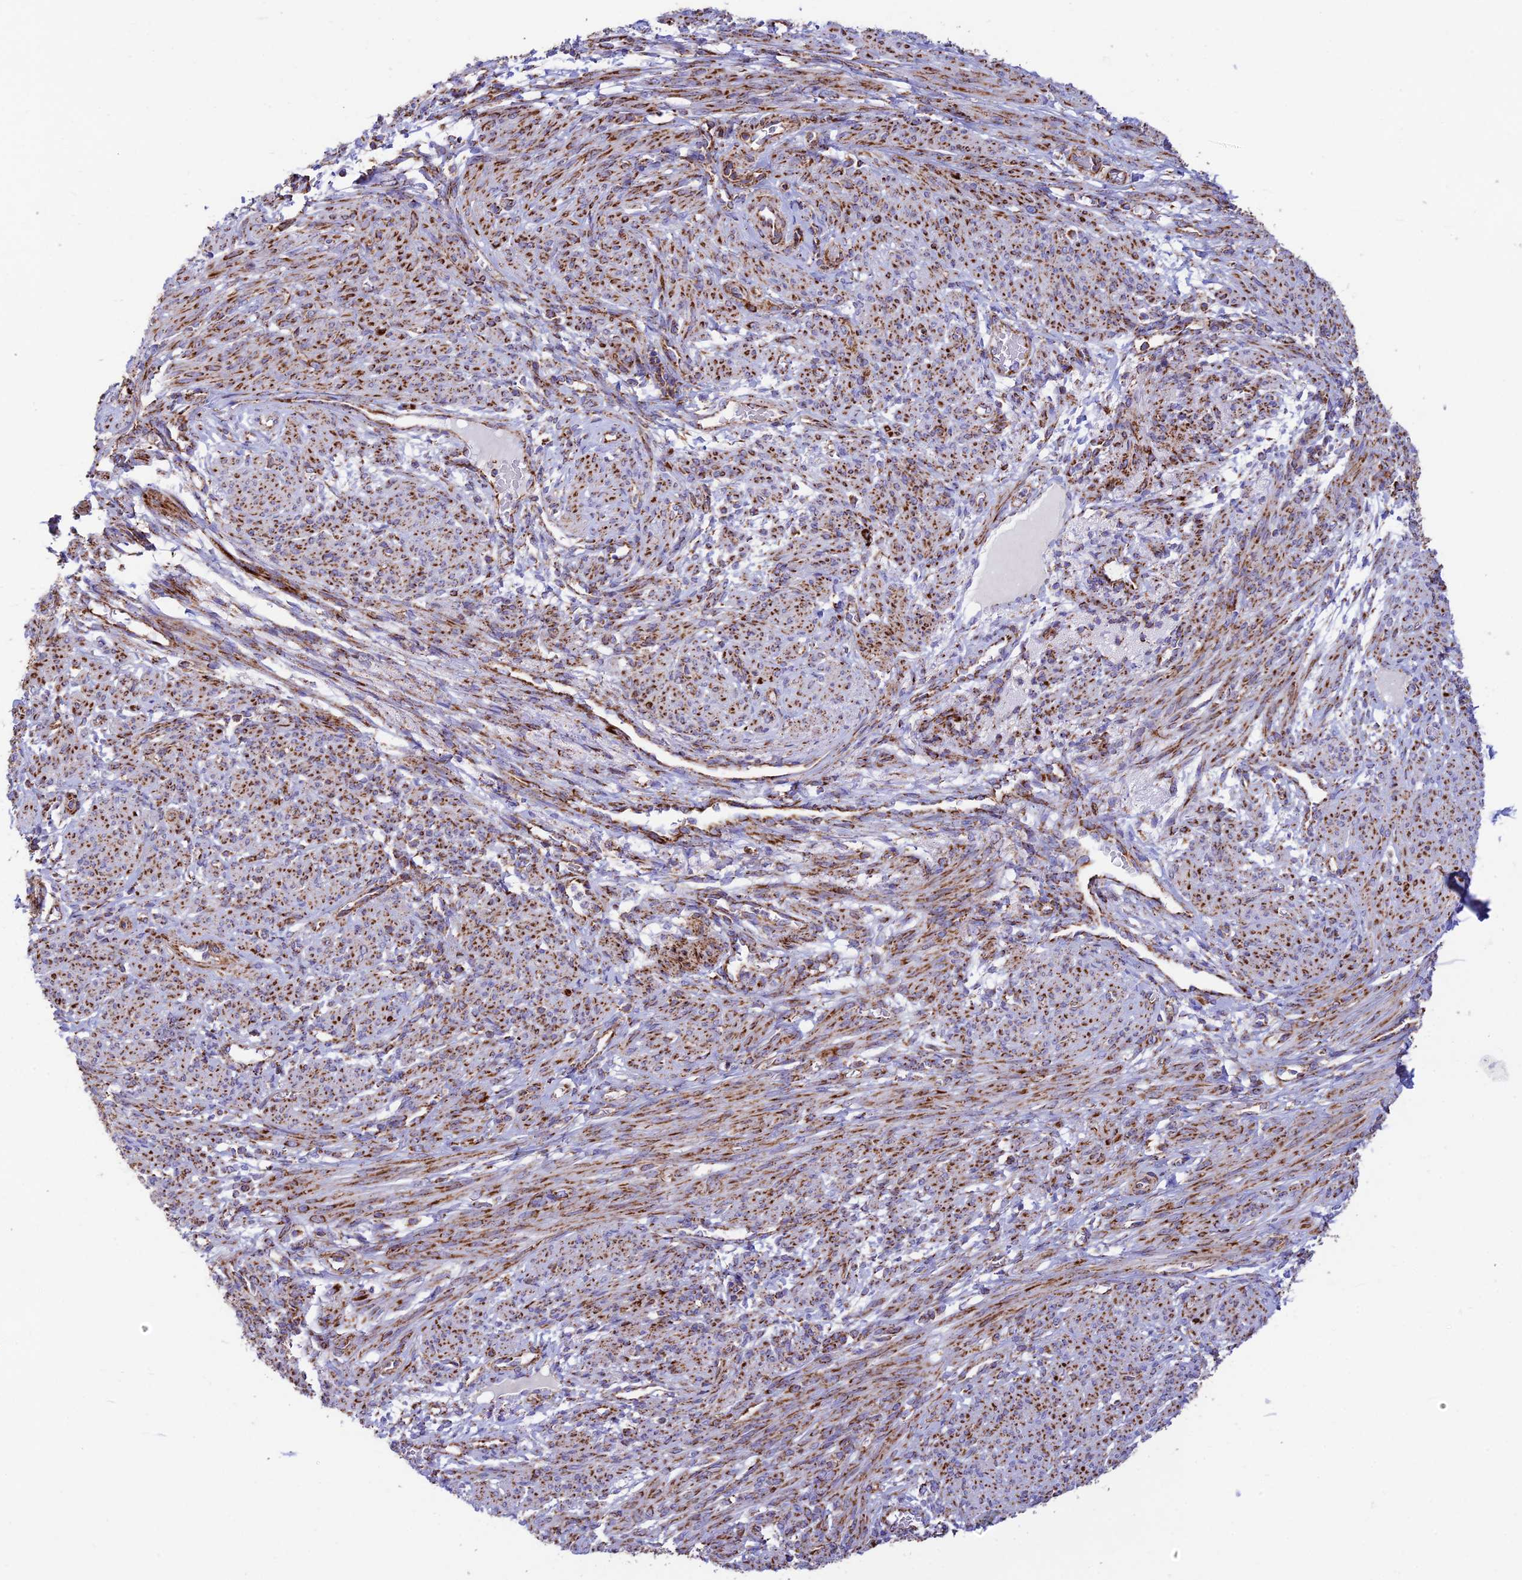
{"staining": {"intensity": "moderate", "quantity": "25%-75%", "location": "cytoplasmic/membranous"}, "tissue": "smooth muscle", "cell_type": "Smooth muscle cells", "image_type": "normal", "snomed": [{"axis": "morphology", "description": "Normal tissue, NOS"}, {"axis": "topography", "description": "Smooth muscle"}], "caption": "Smooth muscle stained with immunohistochemistry reveals moderate cytoplasmic/membranous positivity in approximately 25%-75% of smooth muscle cells. (DAB (3,3'-diaminobenzidine) IHC with brightfield microscopy, high magnification).", "gene": "CHCHD3", "patient": {"sex": "female", "age": 39}}